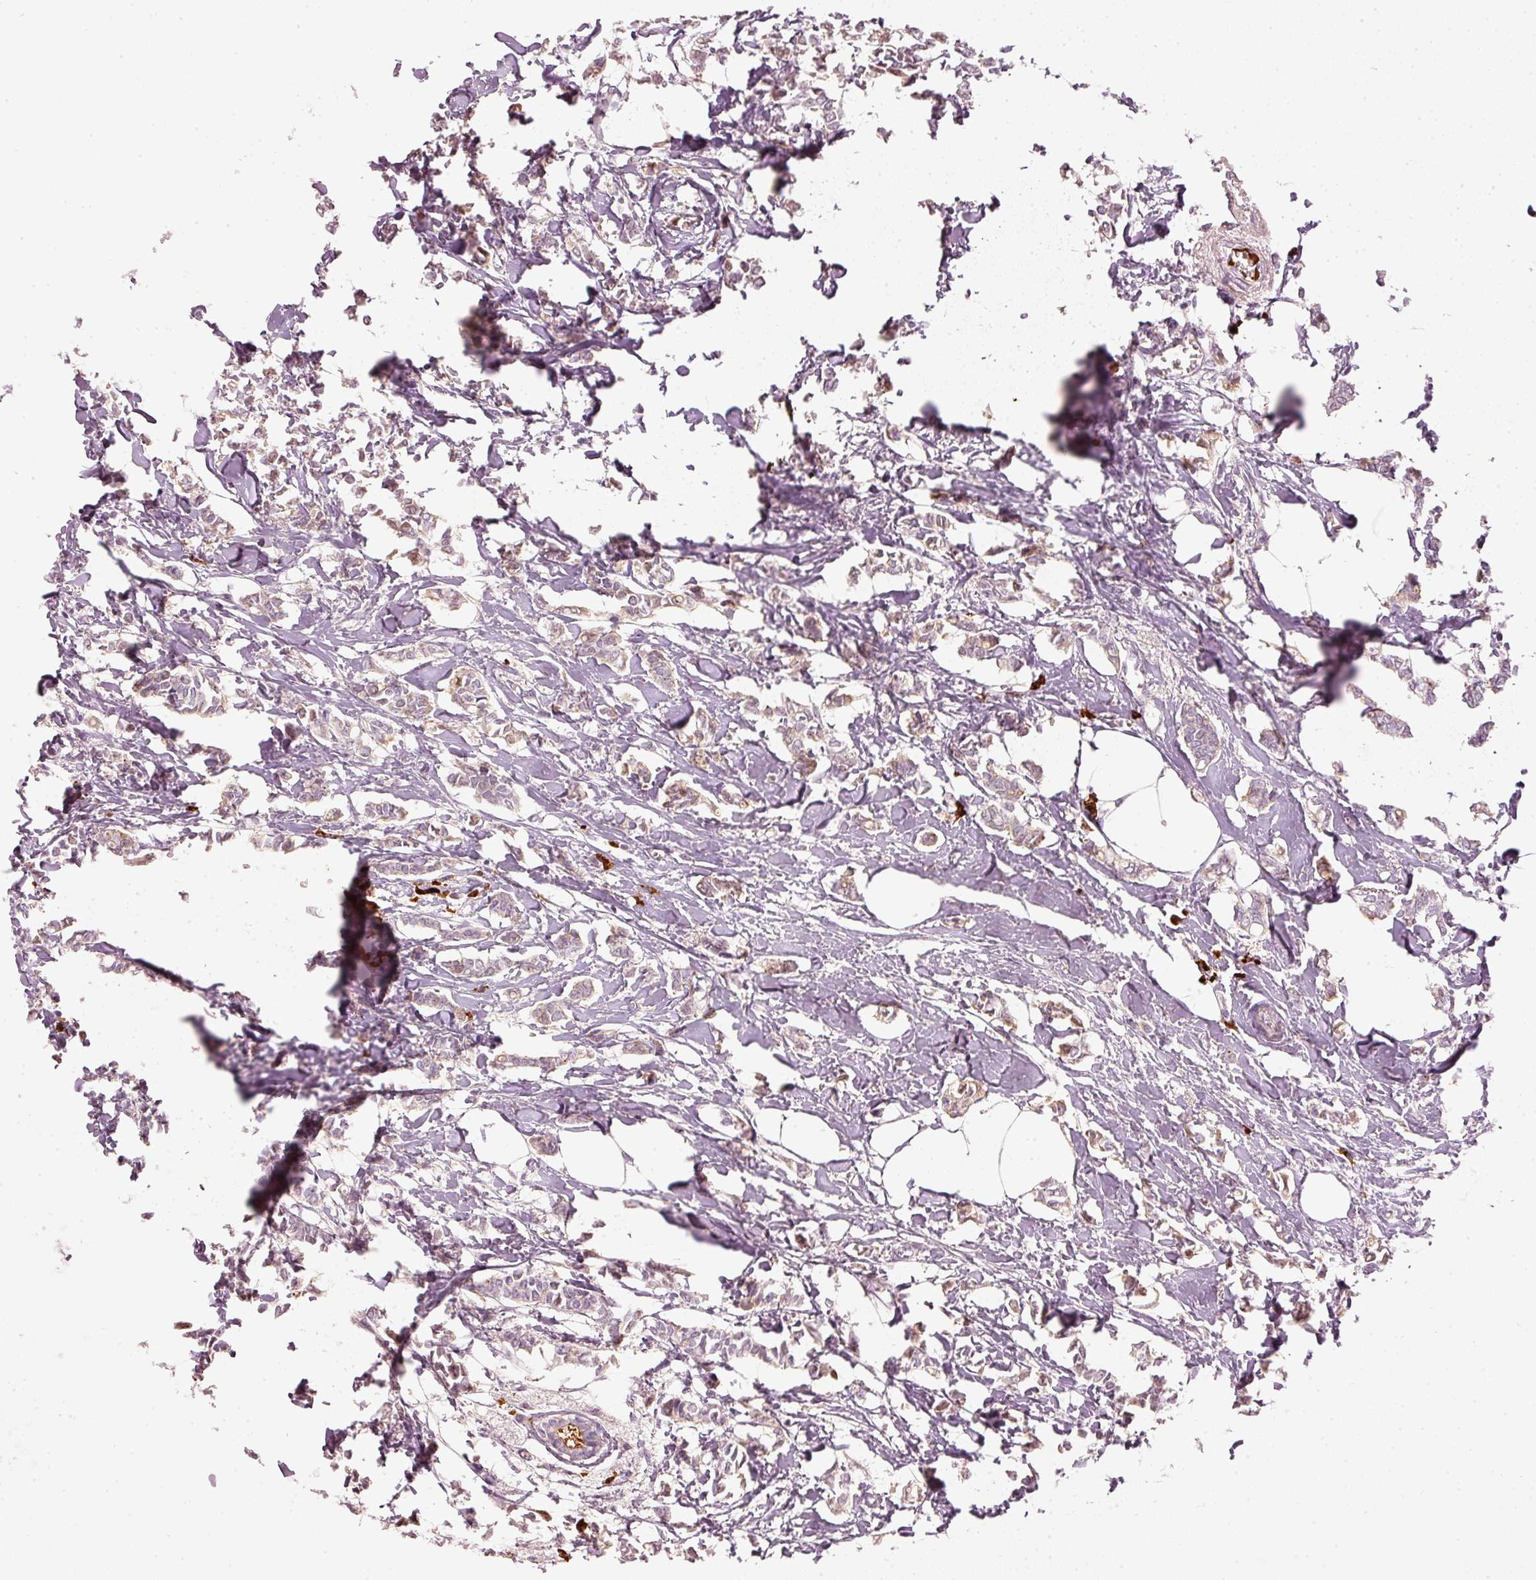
{"staining": {"intensity": "weak", "quantity": "25%-75%", "location": "cytoplasmic/membranous,nuclear"}, "tissue": "breast cancer", "cell_type": "Tumor cells", "image_type": "cancer", "snomed": [{"axis": "morphology", "description": "Duct carcinoma"}, {"axis": "topography", "description": "Breast"}], "caption": "Protein expression analysis of human infiltrating ductal carcinoma (breast) reveals weak cytoplasmic/membranous and nuclear expression in approximately 25%-75% of tumor cells.", "gene": "VCAM1", "patient": {"sex": "female", "age": 41}}